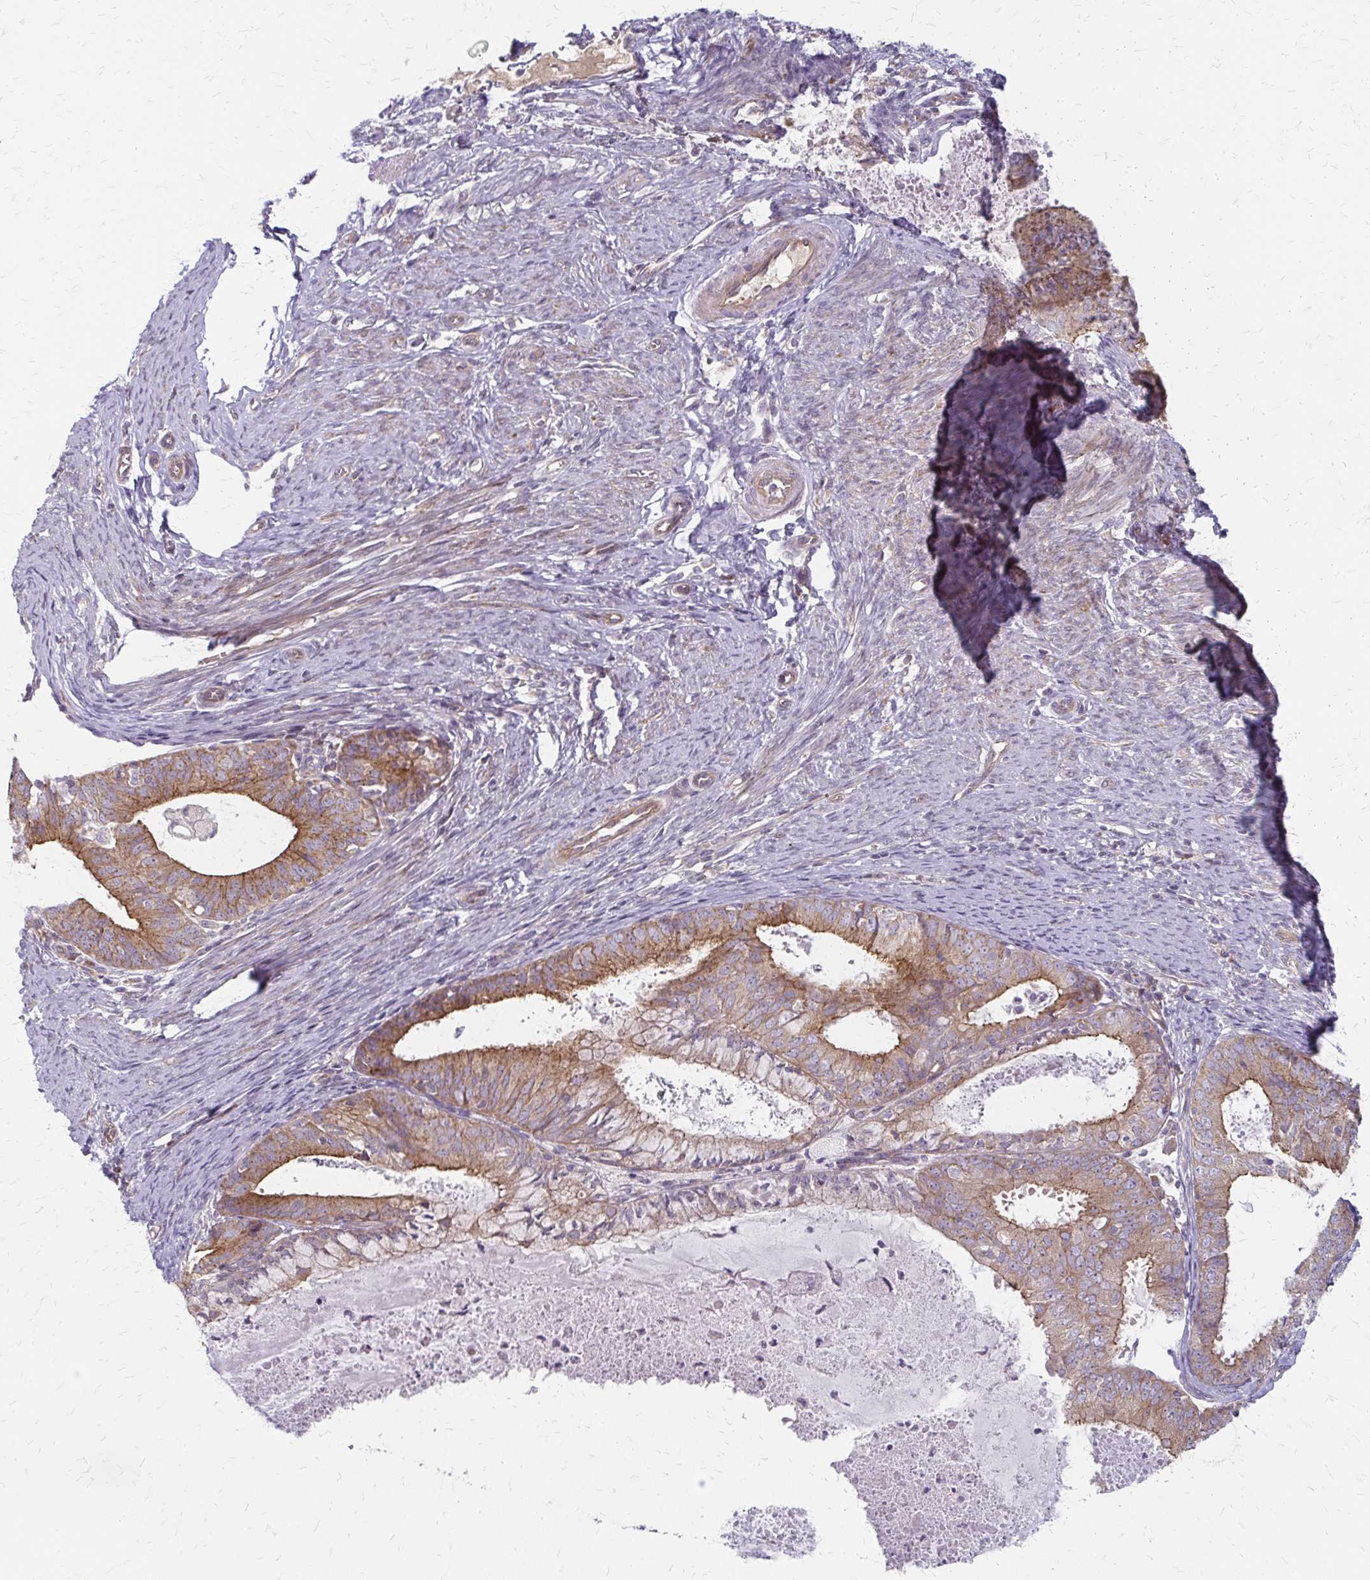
{"staining": {"intensity": "moderate", "quantity": ">75%", "location": "cytoplasmic/membranous"}, "tissue": "endometrial cancer", "cell_type": "Tumor cells", "image_type": "cancer", "snomed": [{"axis": "morphology", "description": "Adenocarcinoma, NOS"}, {"axis": "topography", "description": "Endometrium"}], "caption": "Protein staining of endometrial adenocarcinoma tissue reveals moderate cytoplasmic/membranous positivity in approximately >75% of tumor cells. (Stains: DAB in brown, nuclei in blue, Microscopy: brightfield microscopy at high magnification).", "gene": "ZNF383", "patient": {"sex": "female", "age": 57}}